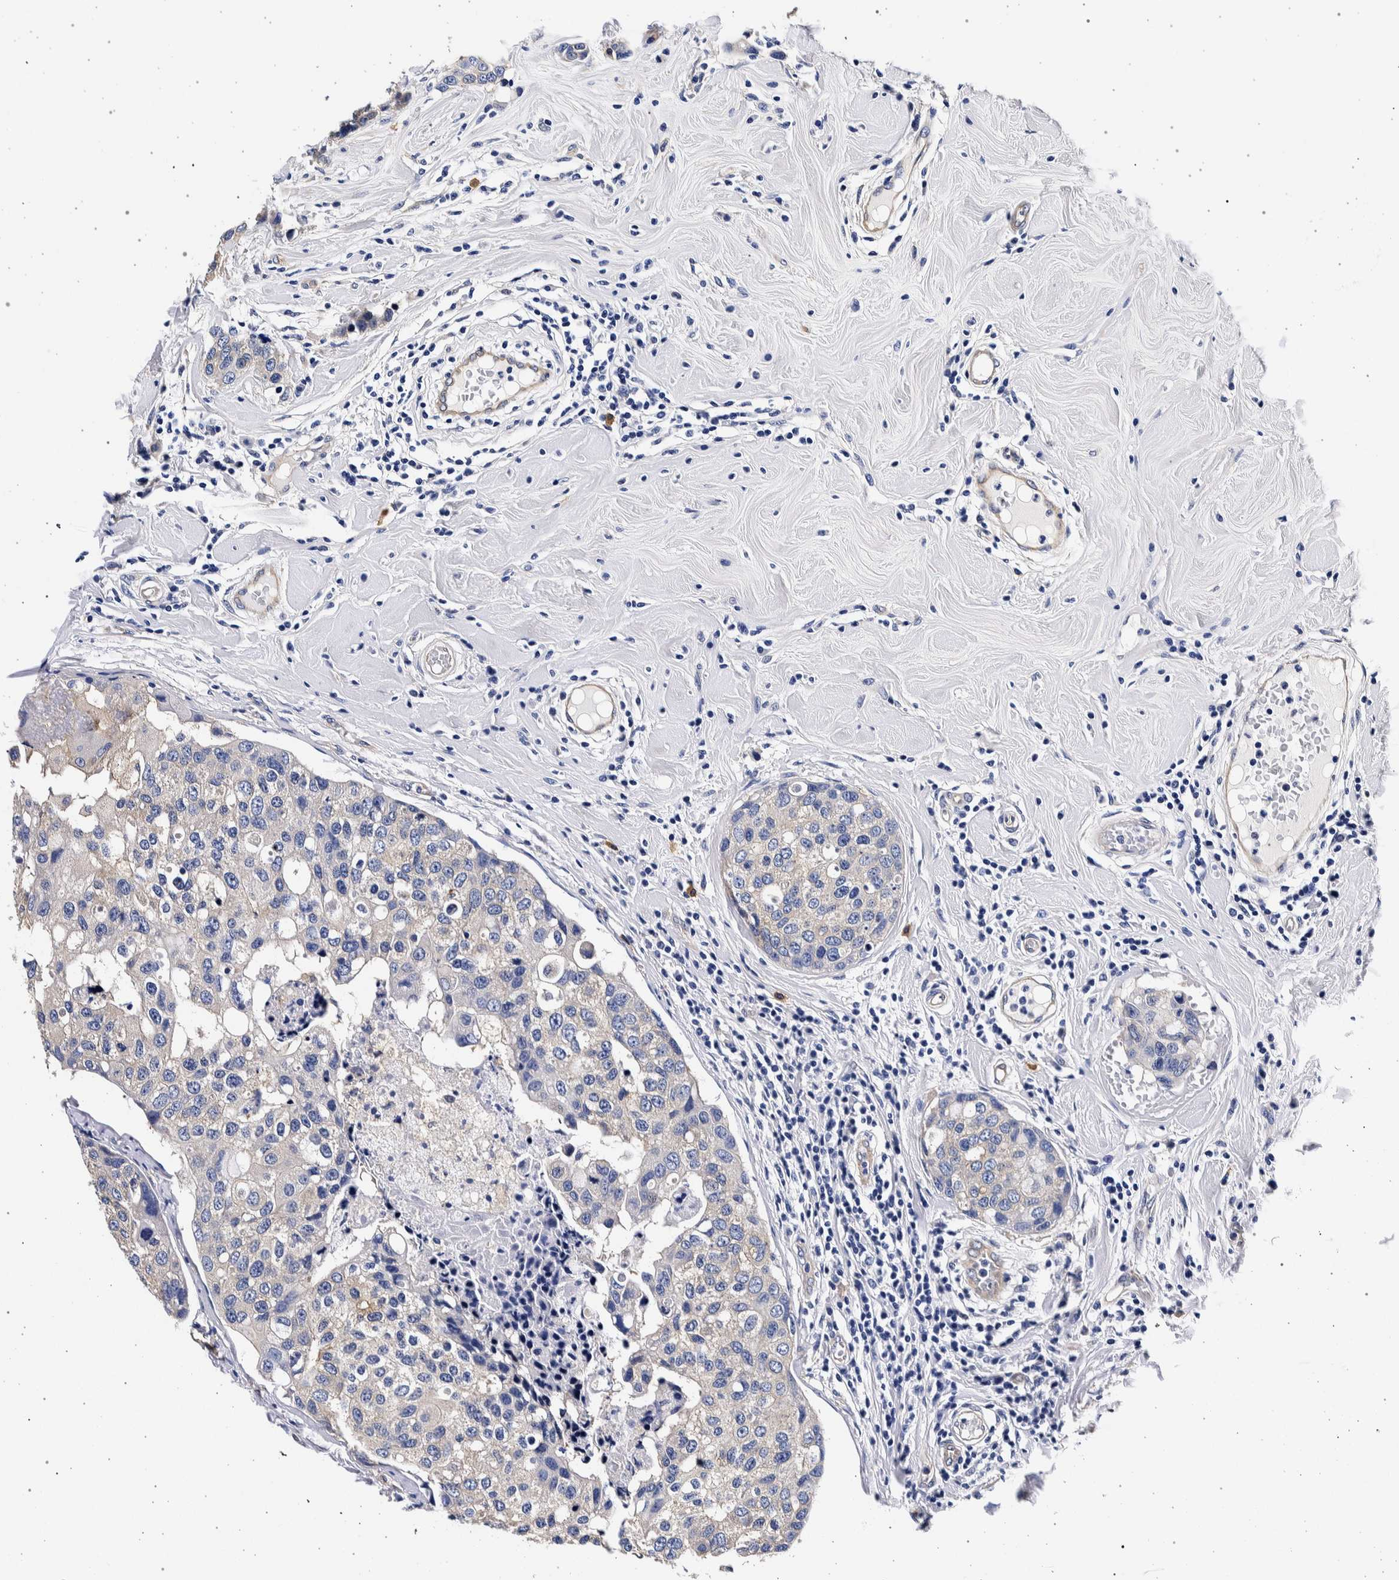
{"staining": {"intensity": "negative", "quantity": "none", "location": "none"}, "tissue": "breast cancer", "cell_type": "Tumor cells", "image_type": "cancer", "snomed": [{"axis": "morphology", "description": "Duct carcinoma"}, {"axis": "topography", "description": "Breast"}], "caption": "IHC image of neoplastic tissue: breast cancer stained with DAB (3,3'-diaminobenzidine) exhibits no significant protein staining in tumor cells.", "gene": "NIBAN2", "patient": {"sex": "female", "age": 27}}